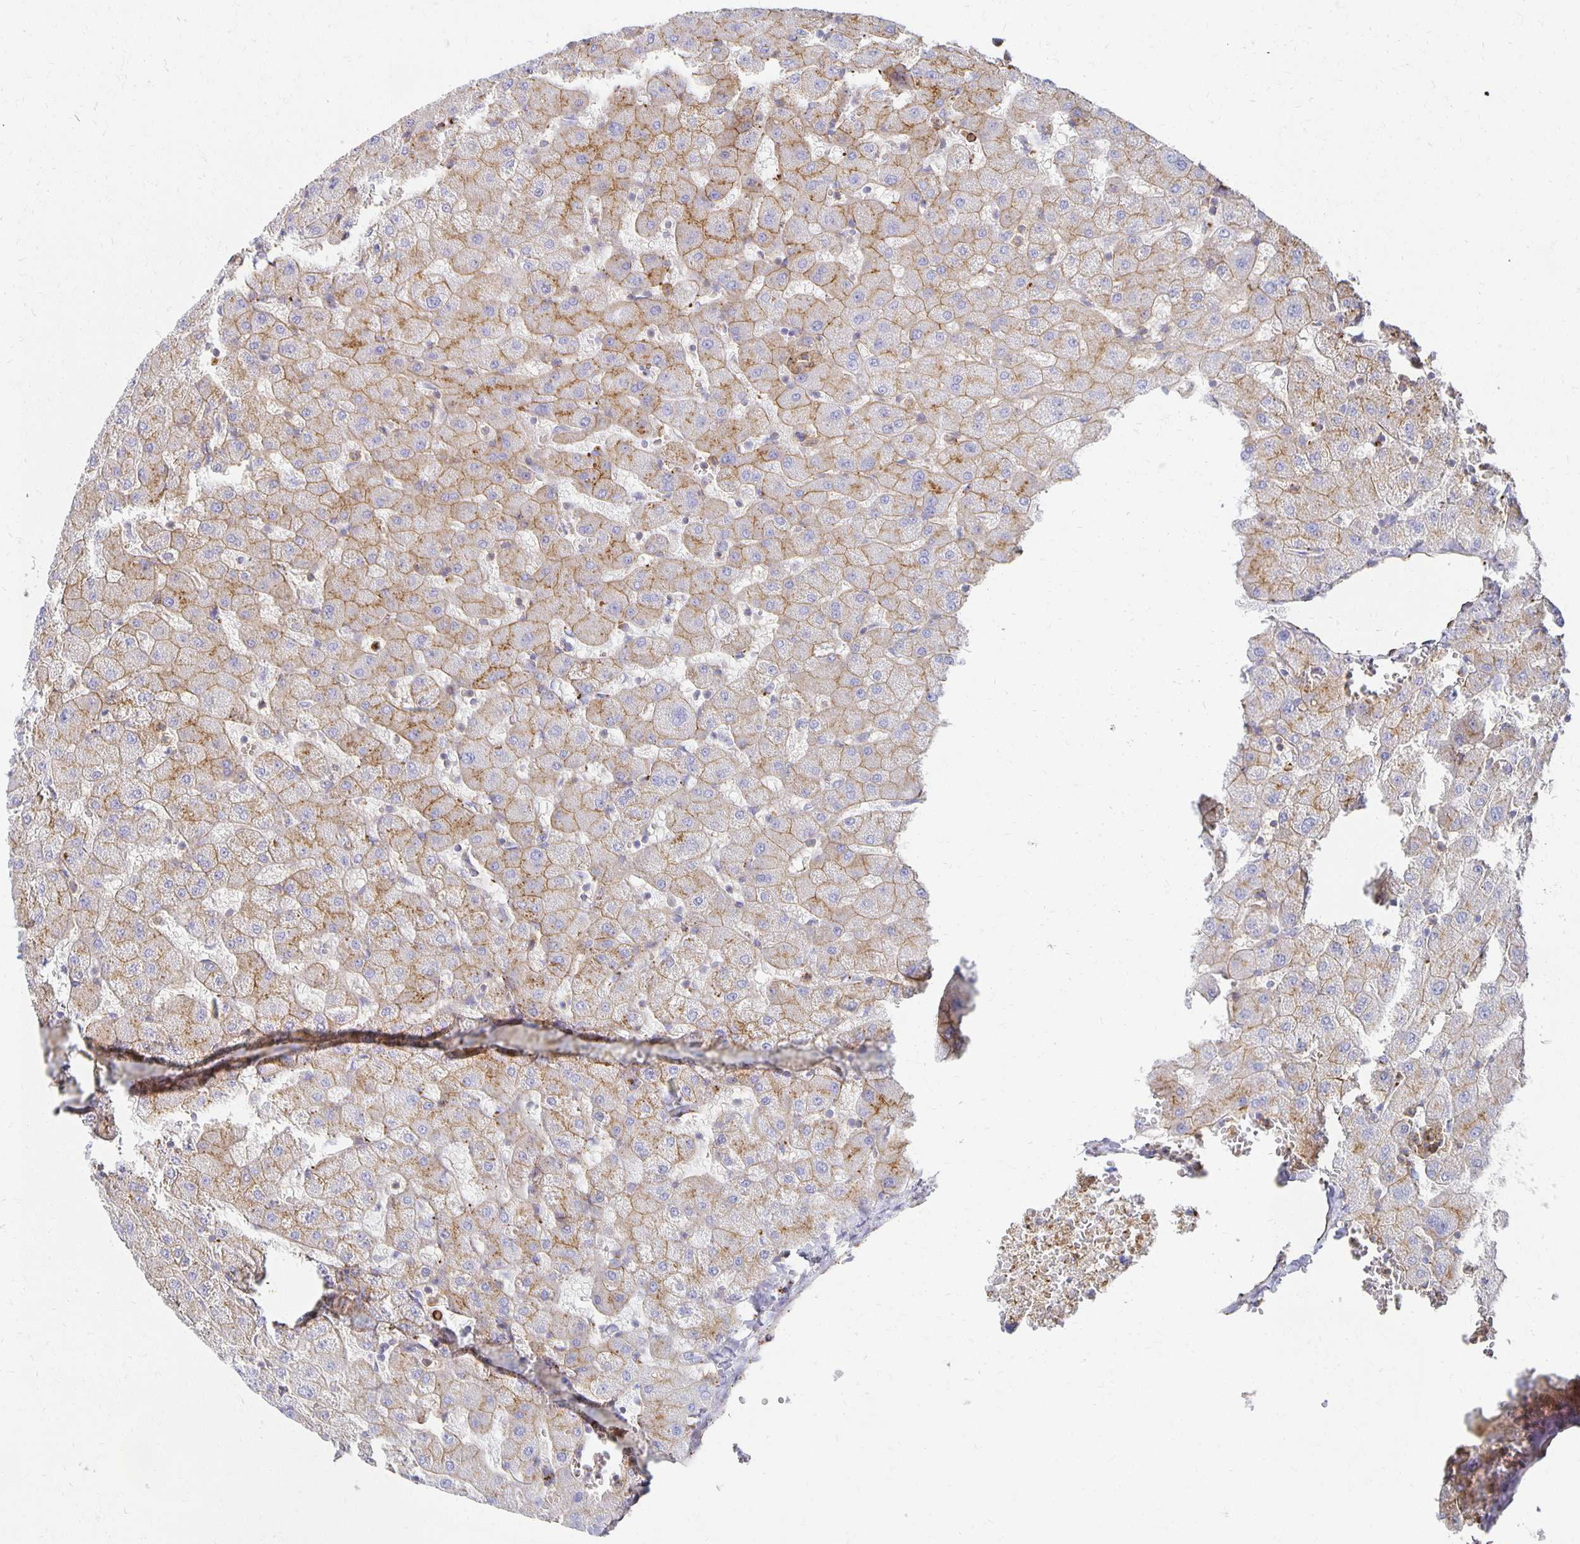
{"staining": {"intensity": "moderate", "quantity": ">75%", "location": "cytoplasmic/membranous"}, "tissue": "liver", "cell_type": "Cholangiocytes", "image_type": "normal", "snomed": [{"axis": "morphology", "description": "Normal tissue, NOS"}, {"axis": "topography", "description": "Liver"}], "caption": "Immunohistochemistry micrograph of benign liver: human liver stained using immunohistochemistry demonstrates medium levels of moderate protein expression localized specifically in the cytoplasmic/membranous of cholangiocytes, appearing as a cytoplasmic/membranous brown color.", "gene": "TAAR1", "patient": {"sex": "female", "age": 63}}